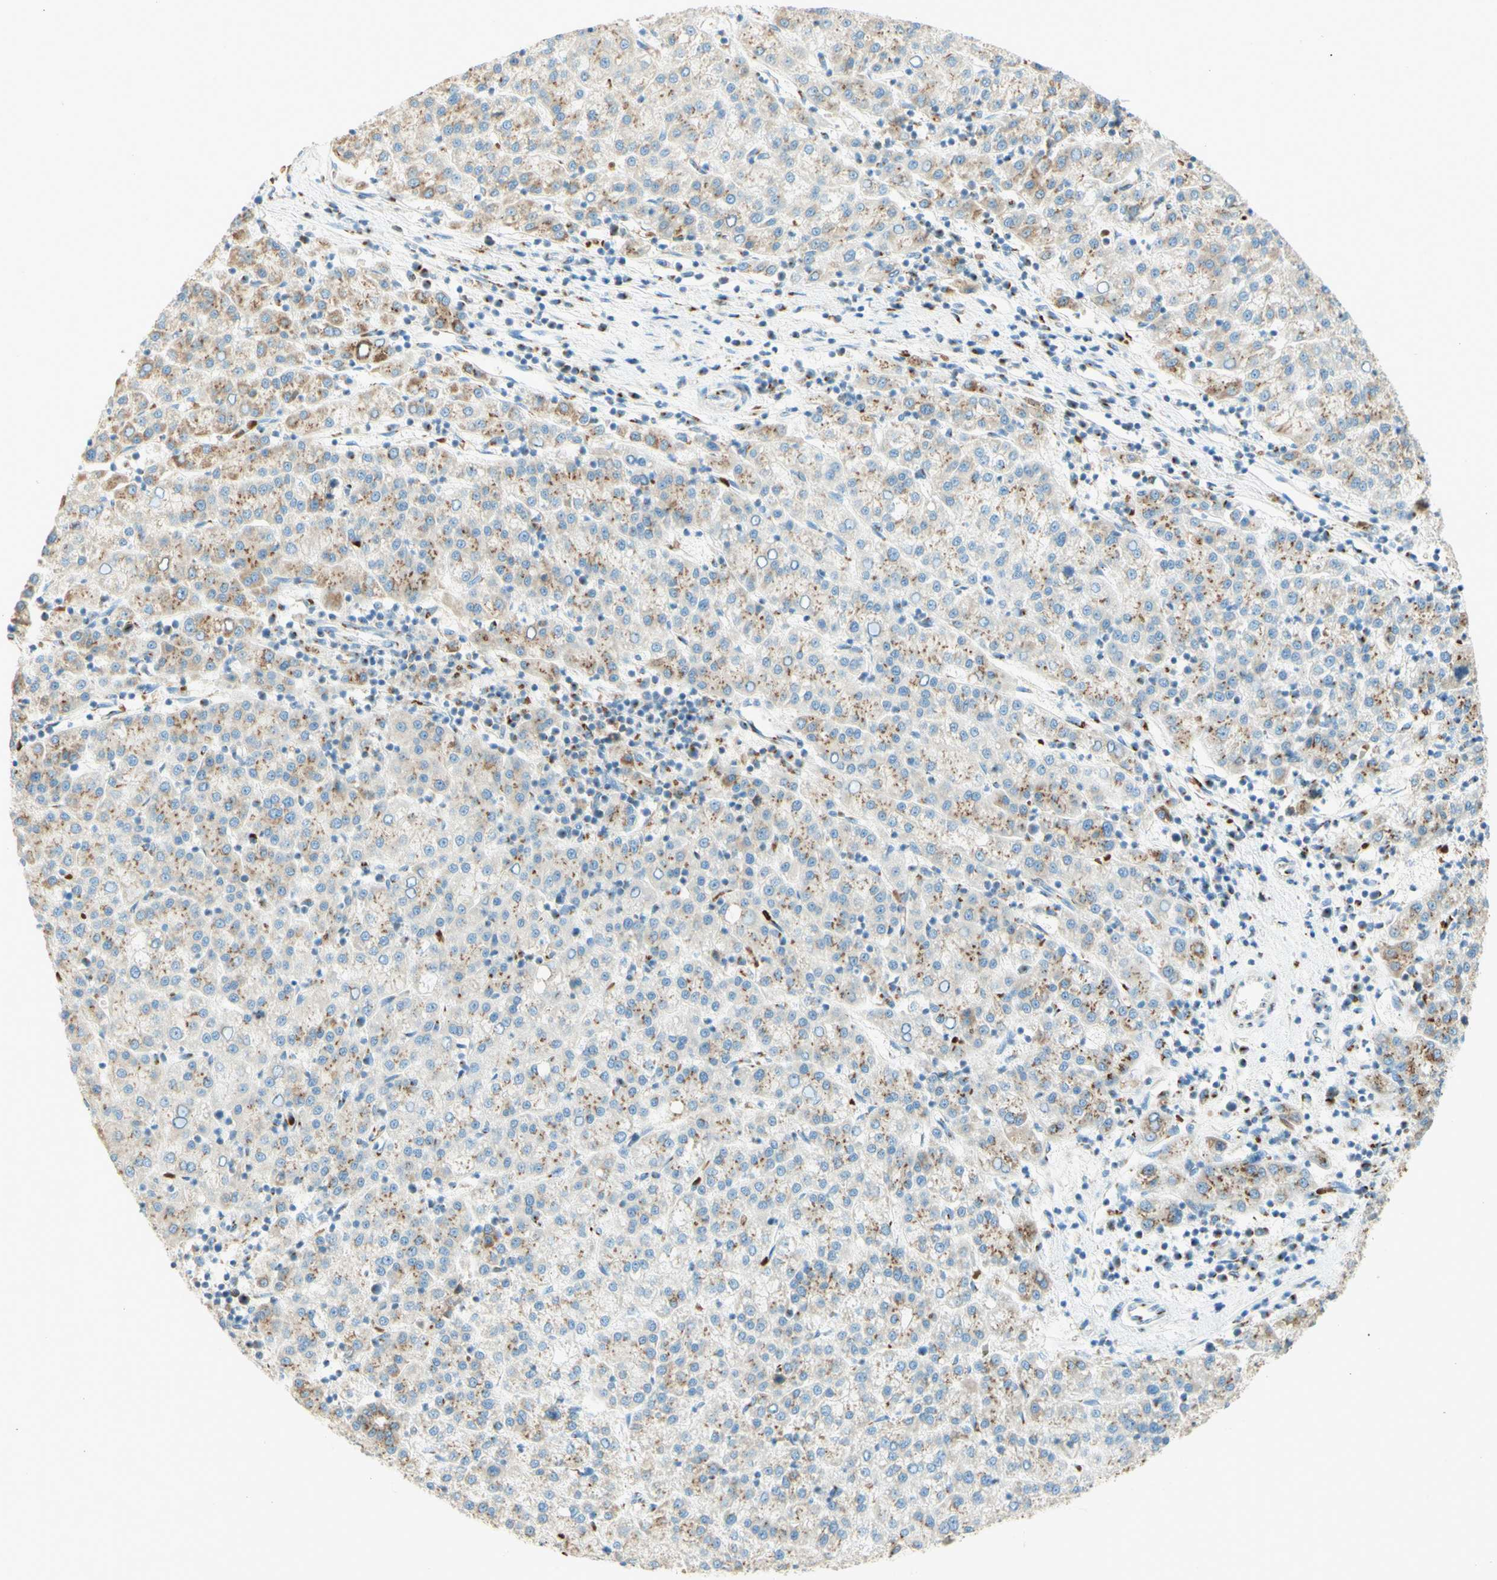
{"staining": {"intensity": "moderate", "quantity": "25%-75%", "location": "cytoplasmic/membranous"}, "tissue": "liver cancer", "cell_type": "Tumor cells", "image_type": "cancer", "snomed": [{"axis": "morphology", "description": "Carcinoma, Hepatocellular, NOS"}, {"axis": "topography", "description": "Liver"}], "caption": "Immunohistochemistry (IHC) (DAB) staining of human liver cancer shows moderate cytoplasmic/membranous protein staining in about 25%-75% of tumor cells. (Brightfield microscopy of DAB IHC at high magnification).", "gene": "GOLGB1", "patient": {"sex": "female", "age": 58}}